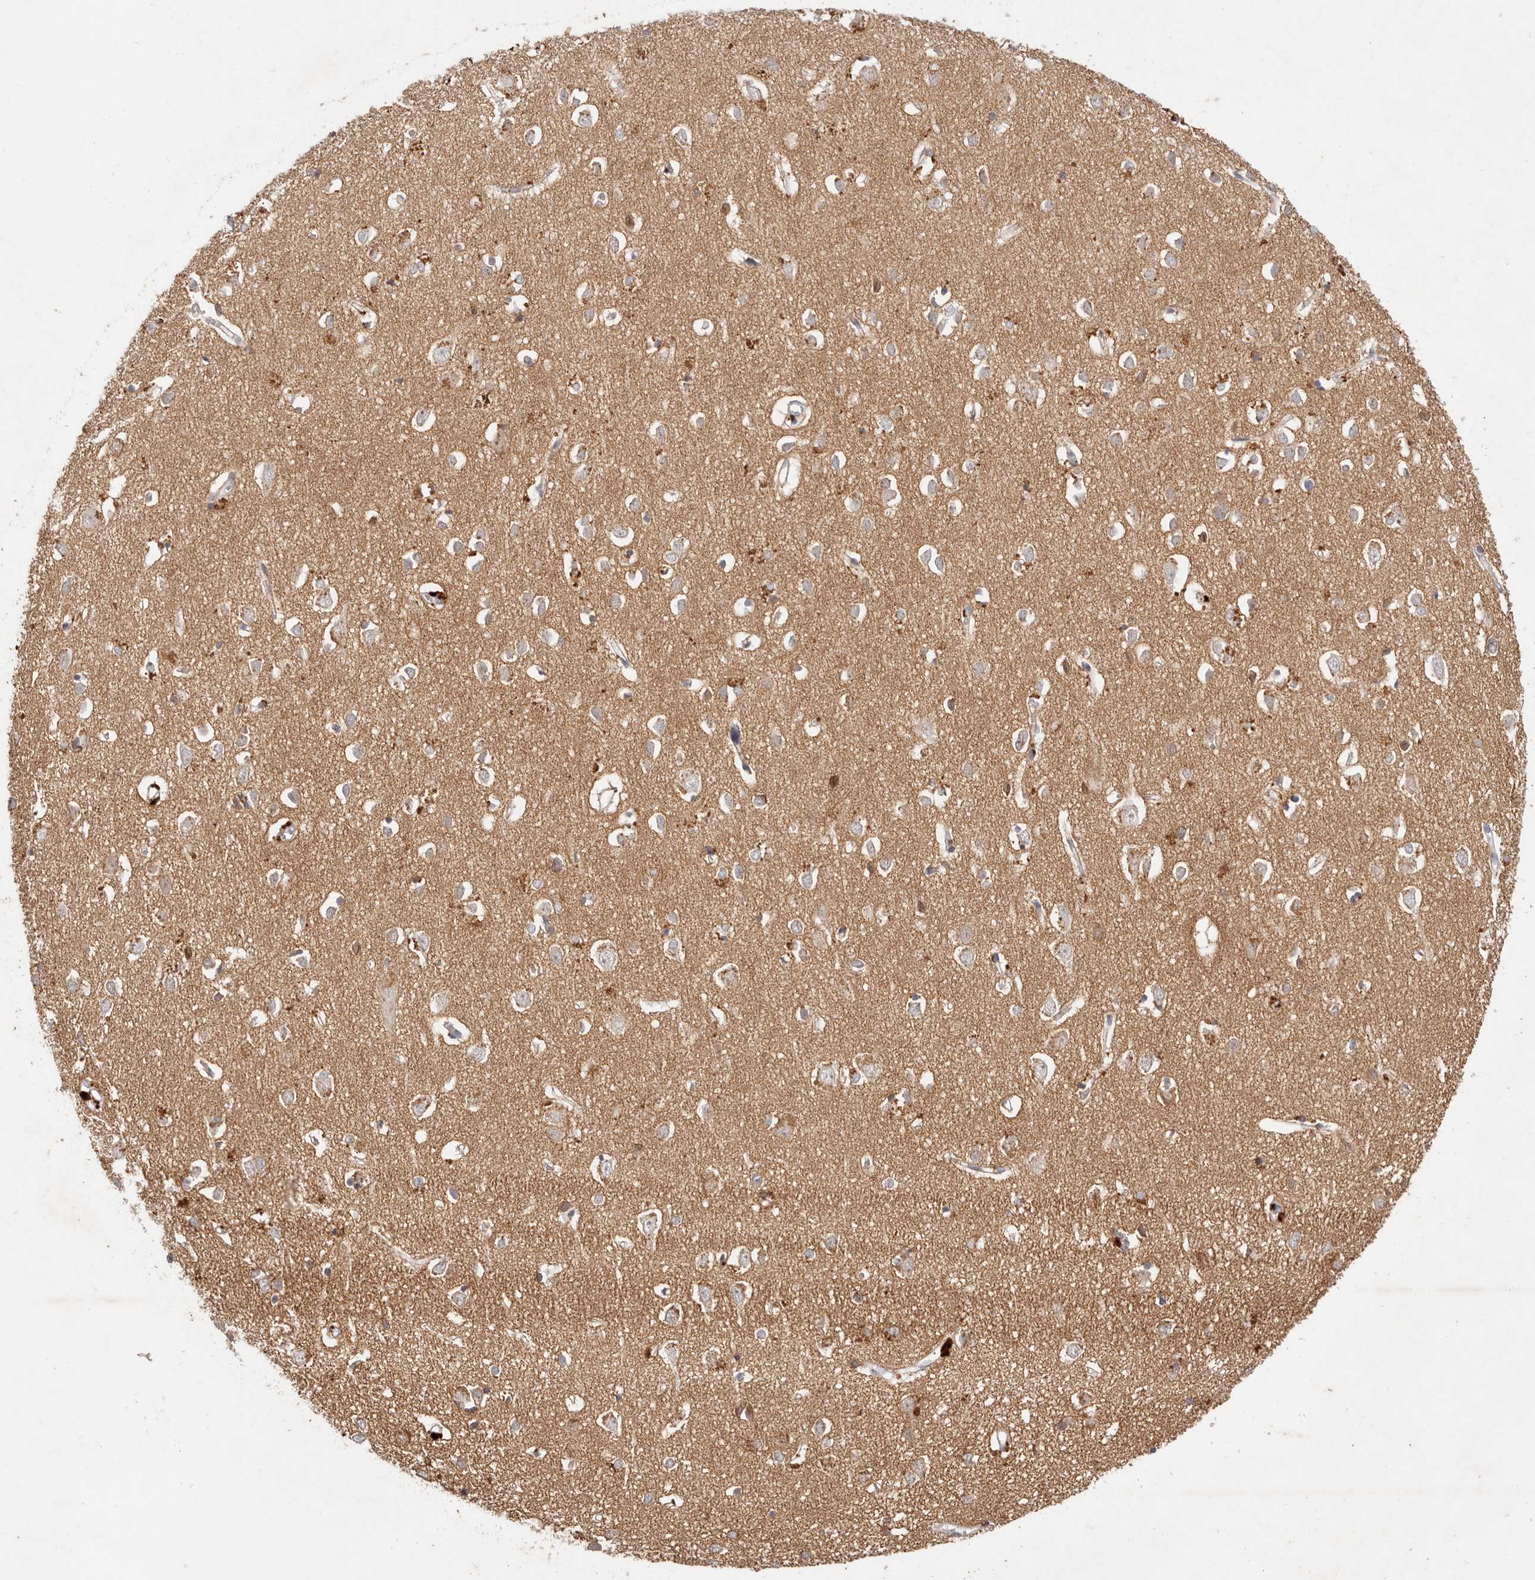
{"staining": {"intensity": "weak", "quantity": "25%-75%", "location": "cytoplasmic/membranous"}, "tissue": "cerebral cortex", "cell_type": "Endothelial cells", "image_type": "normal", "snomed": [{"axis": "morphology", "description": "Normal tissue, NOS"}, {"axis": "topography", "description": "Cerebral cortex"}], "caption": "Weak cytoplasmic/membranous staining for a protein is identified in about 25%-75% of endothelial cells of unremarkable cerebral cortex using immunohistochemistry.", "gene": "CXADR", "patient": {"sex": "female", "age": 64}}